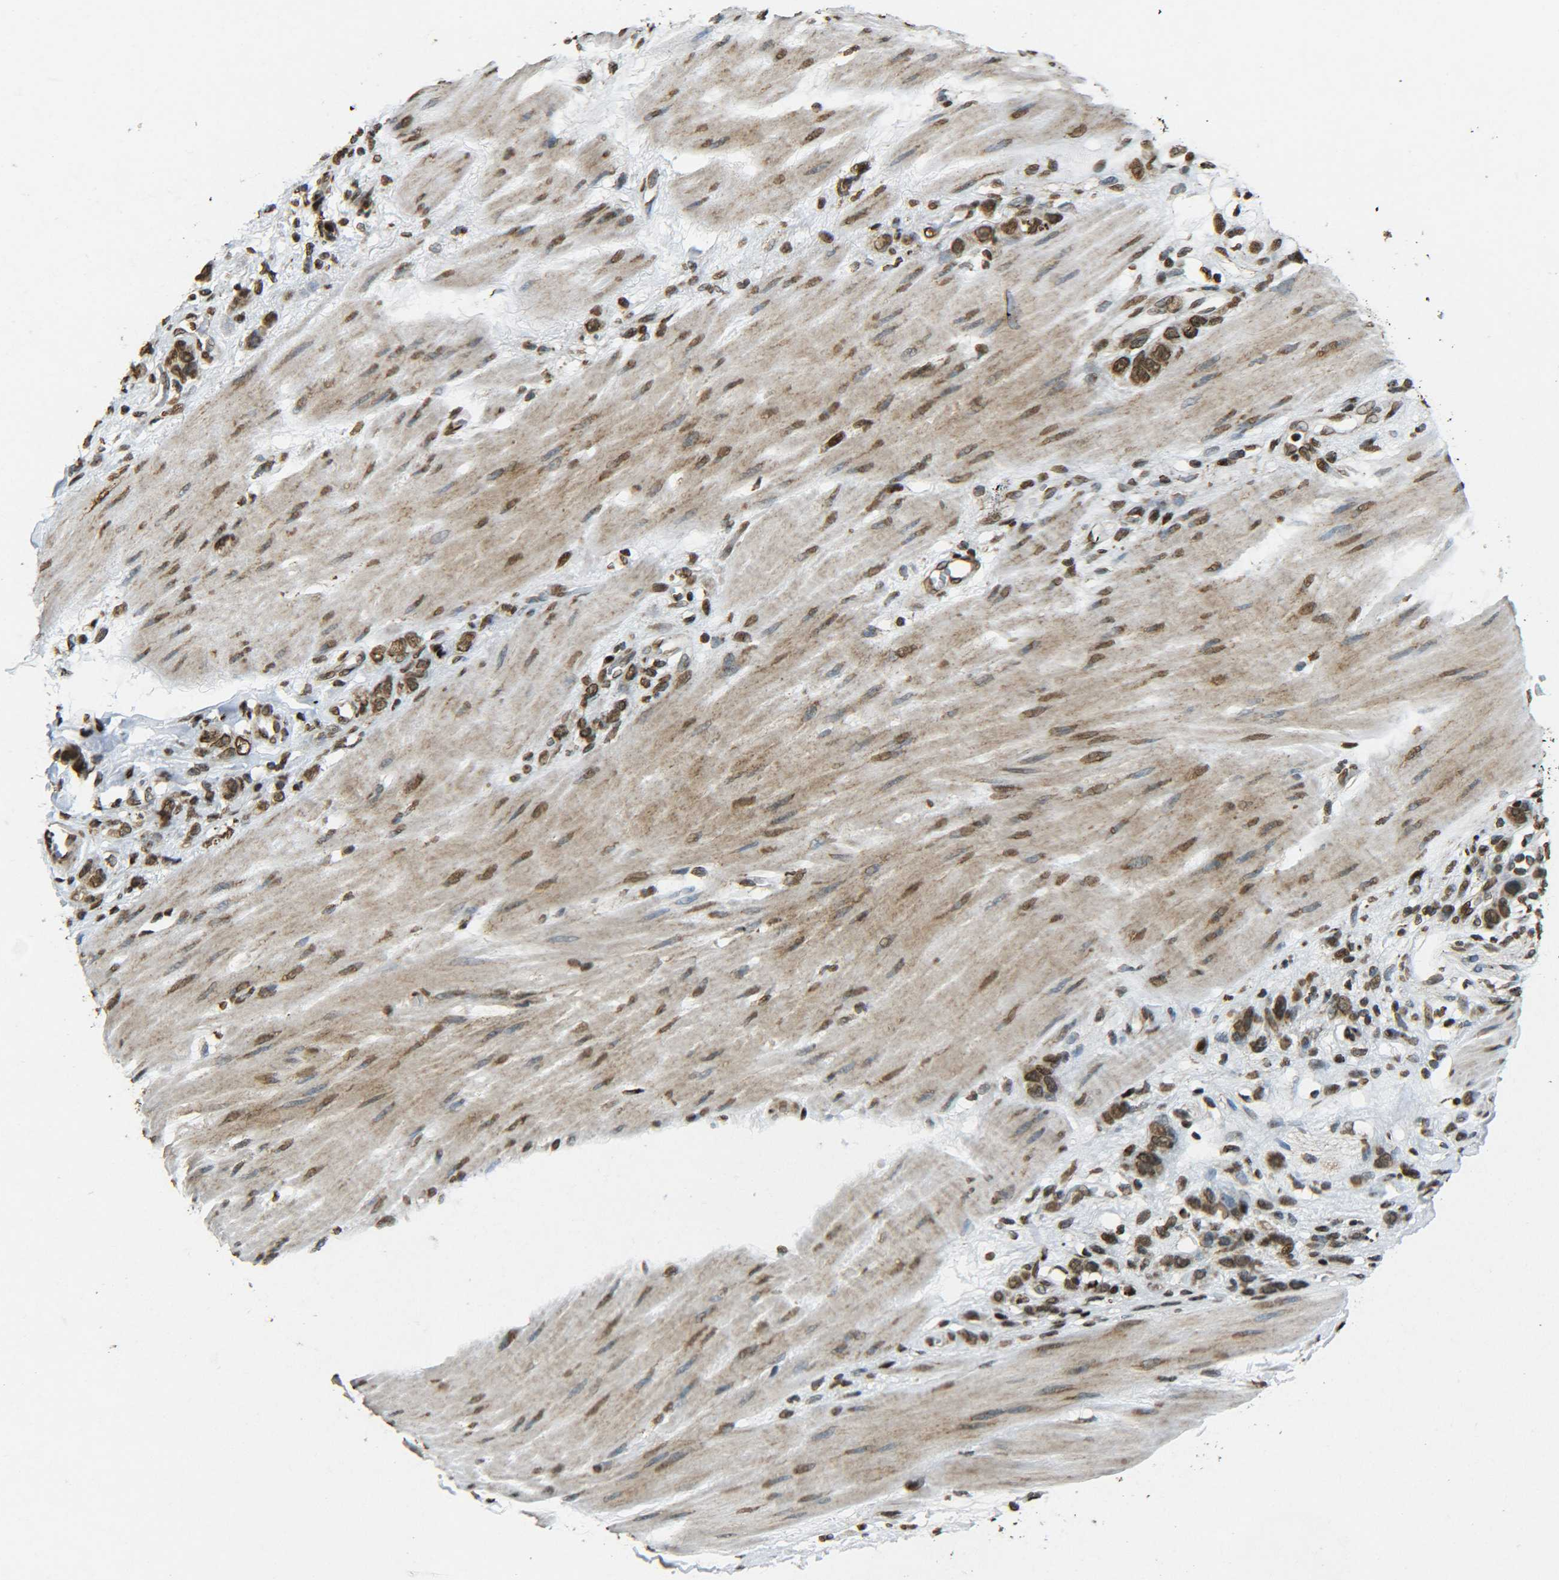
{"staining": {"intensity": "moderate", "quantity": ">75%", "location": "nuclear"}, "tissue": "stomach cancer", "cell_type": "Tumor cells", "image_type": "cancer", "snomed": [{"axis": "morphology", "description": "Adenocarcinoma, NOS"}, {"axis": "topography", "description": "Stomach"}], "caption": "A brown stain highlights moderate nuclear staining of a protein in stomach cancer tumor cells.", "gene": "NEUROG2", "patient": {"sex": "male", "age": 82}}